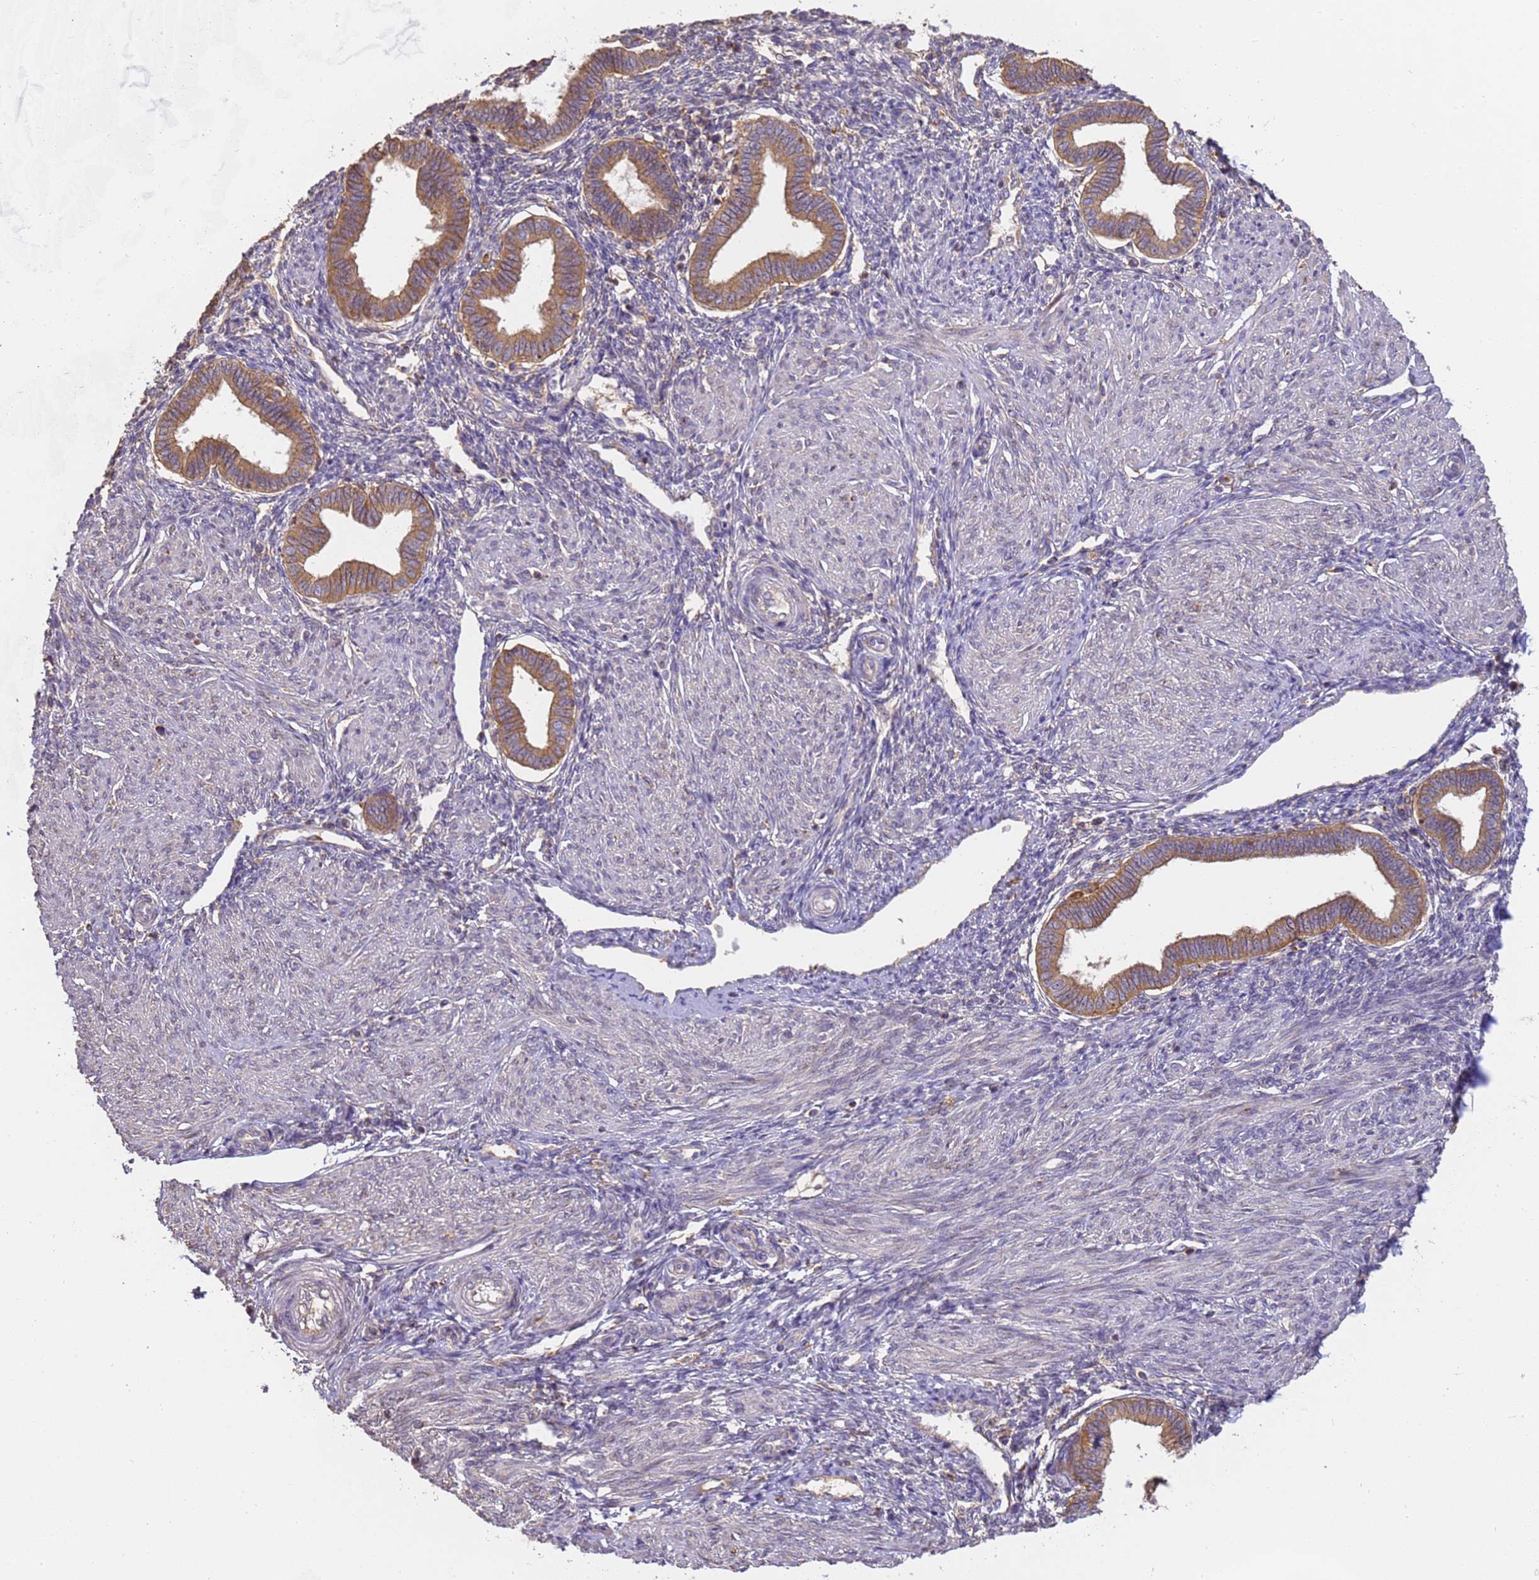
{"staining": {"intensity": "weak", "quantity": "<25%", "location": "cytoplasmic/membranous"}, "tissue": "endometrium", "cell_type": "Cells in endometrial stroma", "image_type": "normal", "snomed": [{"axis": "morphology", "description": "Normal tissue, NOS"}, {"axis": "topography", "description": "Endometrium"}], "caption": "This image is of unremarkable endometrium stained with IHC to label a protein in brown with the nuclei are counter-stained blue. There is no expression in cells in endometrial stroma.", "gene": "M6PR", "patient": {"sex": "female", "age": 53}}